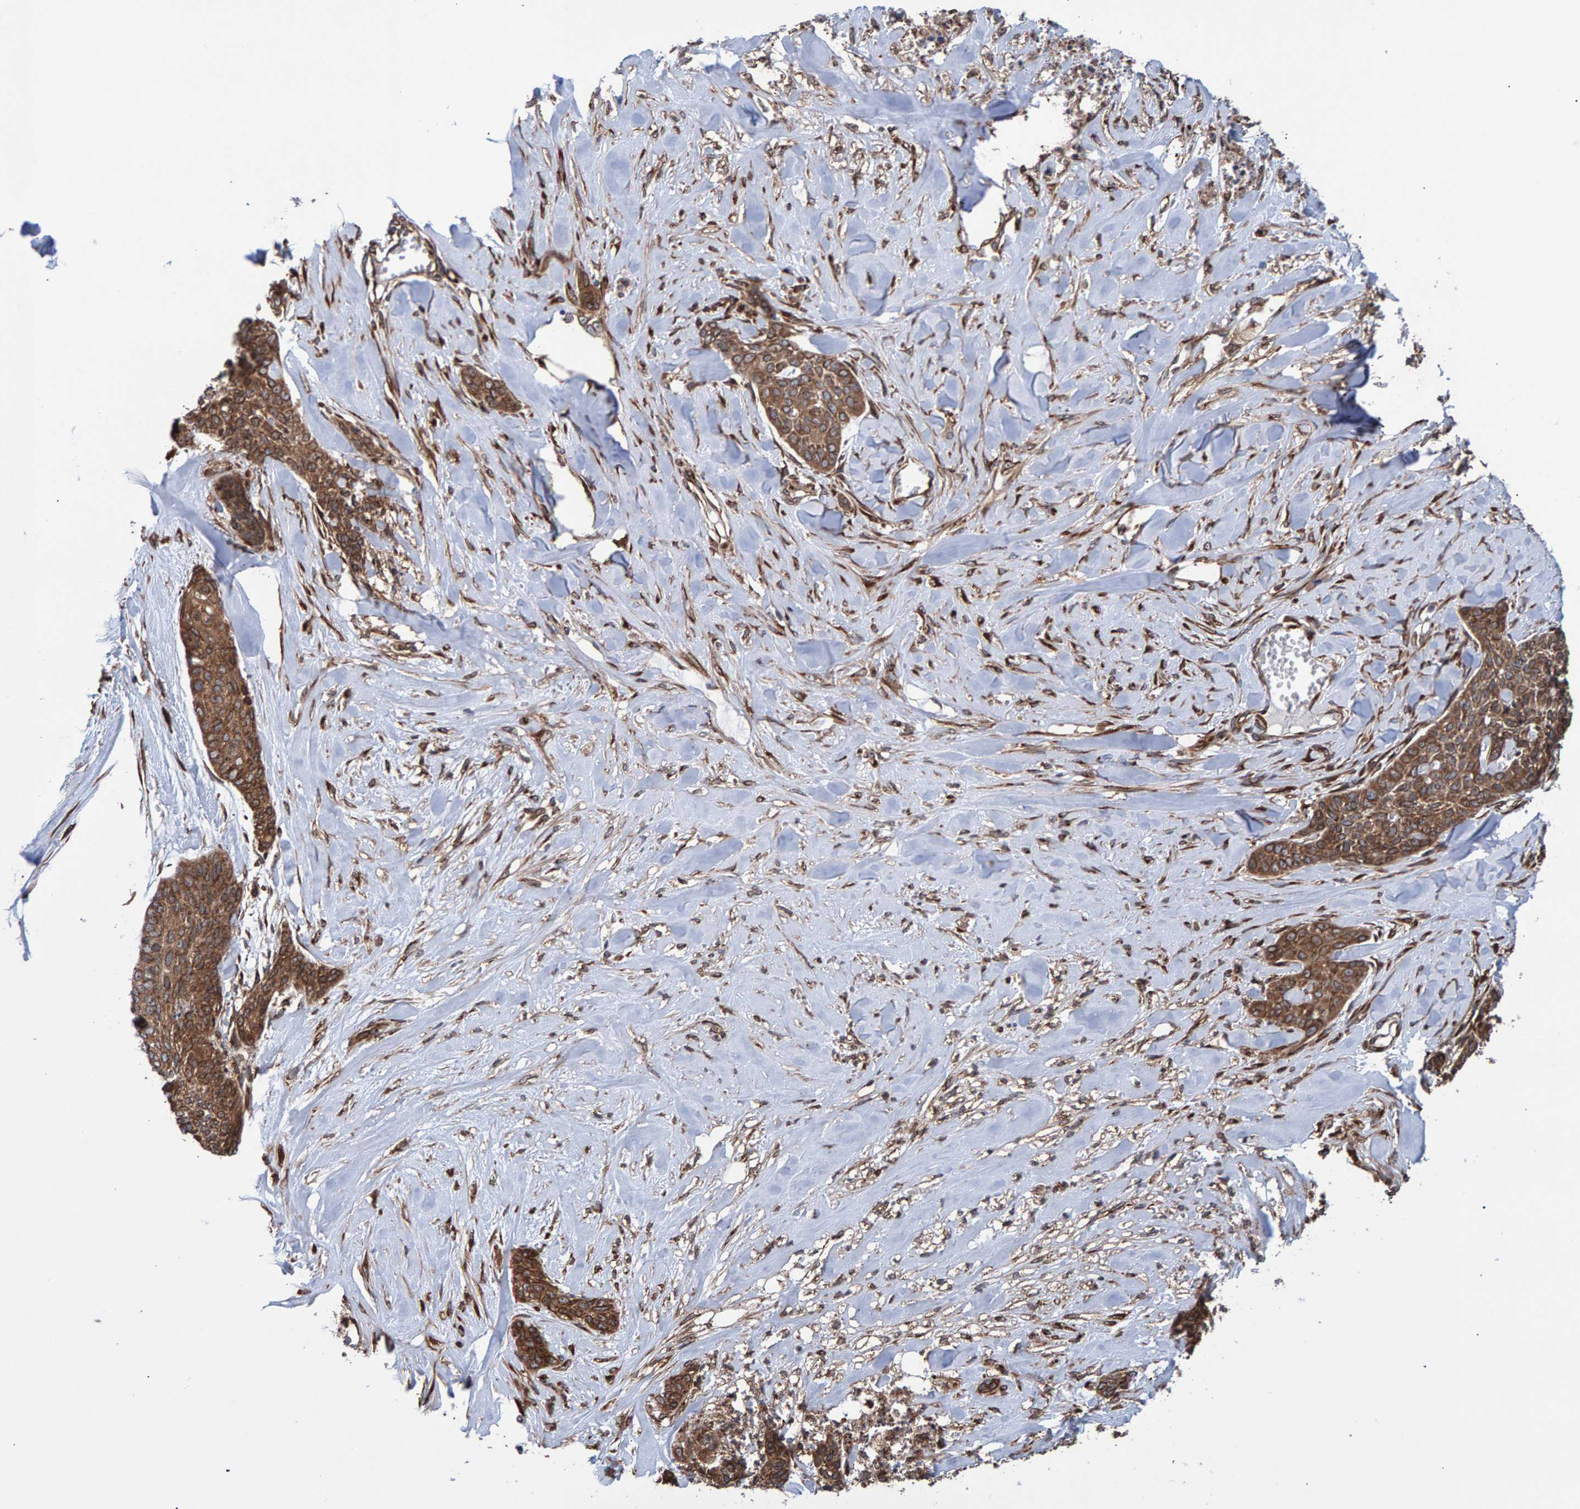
{"staining": {"intensity": "moderate", "quantity": ">75%", "location": "cytoplasmic/membranous"}, "tissue": "skin cancer", "cell_type": "Tumor cells", "image_type": "cancer", "snomed": [{"axis": "morphology", "description": "Basal cell carcinoma"}, {"axis": "topography", "description": "Skin"}], "caption": "Protein staining of skin cancer (basal cell carcinoma) tissue exhibits moderate cytoplasmic/membranous staining in approximately >75% of tumor cells.", "gene": "FAM117A", "patient": {"sex": "female", "age": 64}}